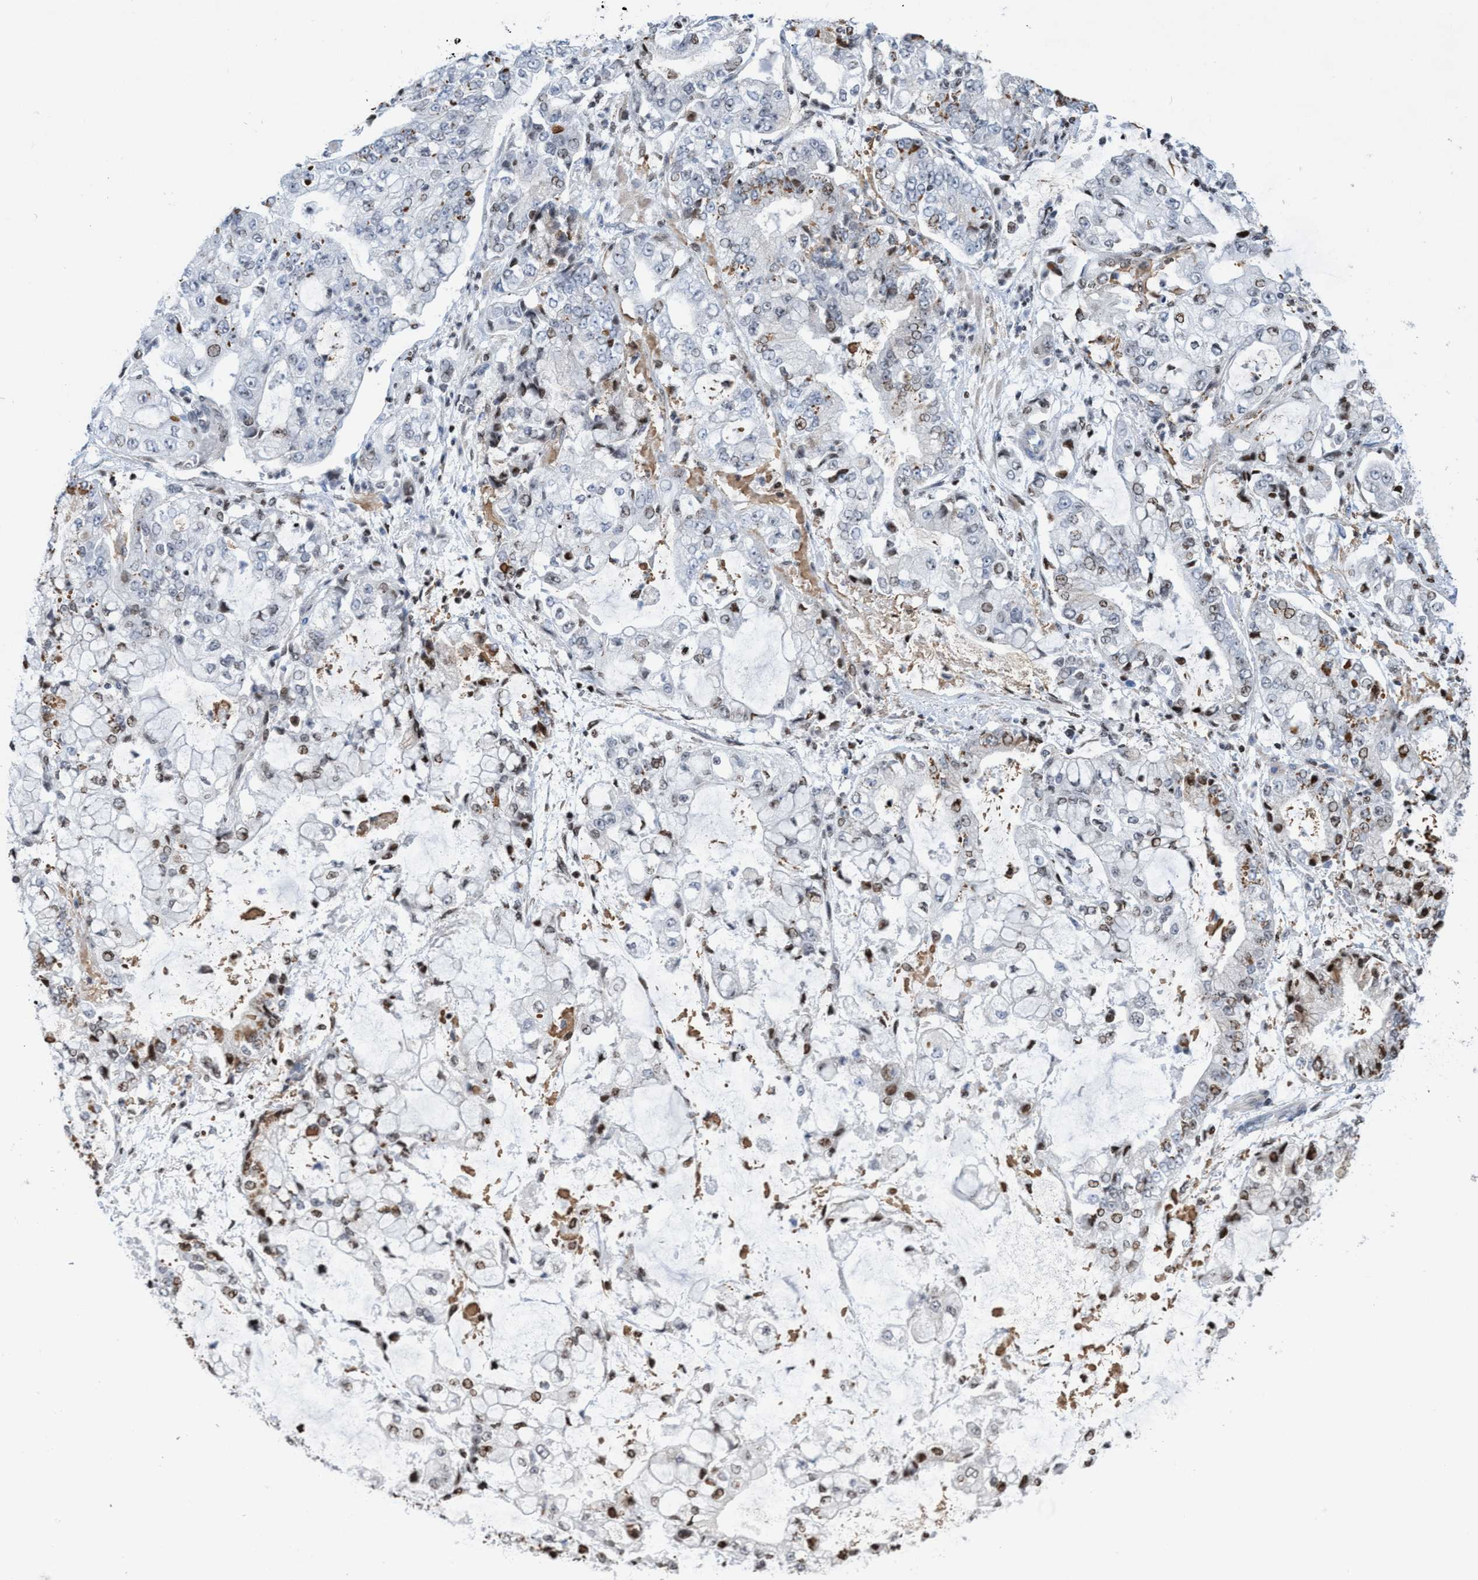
{"staining": {"intensity": "moderate", "quantity": "<25%", "location": "nuclear"}, "tissue": "stomach cancer", "cell_type": "Tumor cells", "image_type": "cancer", "snomed": [{"axis": "morphology", "description": "Adenocarcinoma, NOS"}, {"axis": "topography", "description": "Stomach"}], "caption": "Immunohistochemistry photomicrograph of stomach cancer (adenocarcinoma) stained for a protein (brown), which reveals low levels of moderate nuclear expression in about <25% of tumor cells.", "gene": "CBX2", "patient": {"sex": "male", "age": 76}}